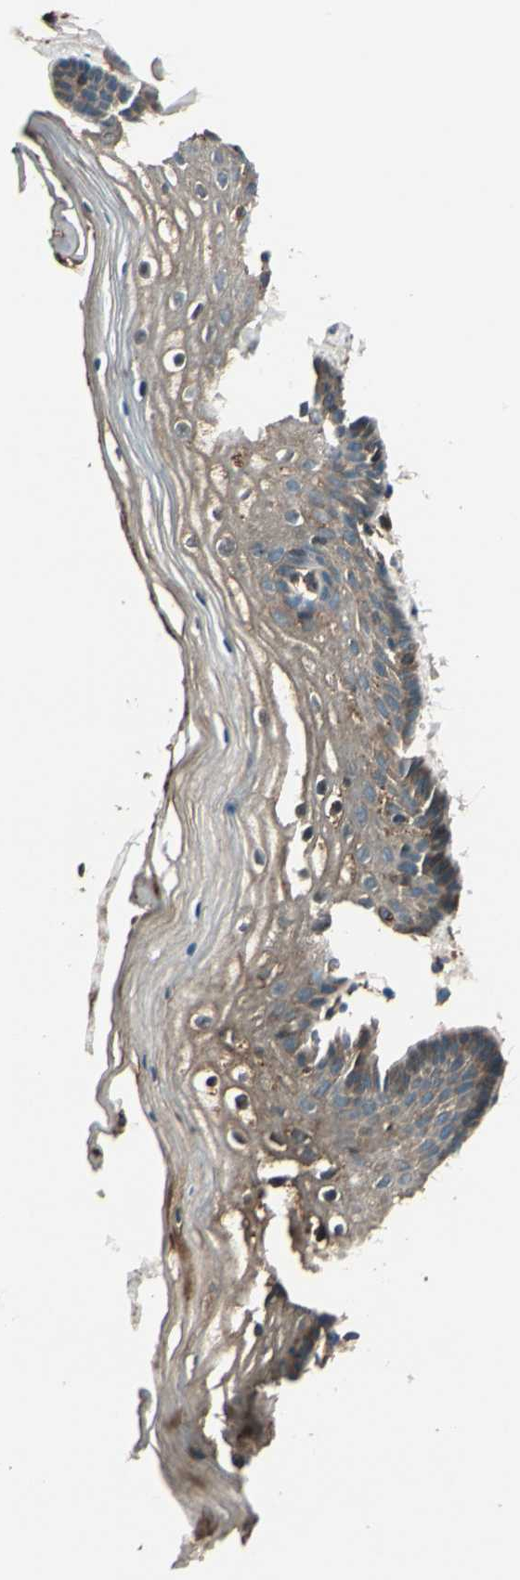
{"staining": {"intensity": "weak", "quantity": ">75%", "location": "cytoplasmic/membranous"}, "tissue": "vagina", "cell_type": "Squamous epithelial cells", "image_type": "normal", "snomed": [{"axis": "morphology", "description": "Normal tissue, NOS"}, {"axis": "topography", "description": "Vagina"}], "caption": "Immunohistochemistry (IHC) of benign human vagina reveals low levels of weak cytoplasmic/membranous staining in about >75% of squamous epithelial cells. (Stains: DAB (3,3'-diaminobenzidine) in brown, nuclei in blue, Microscopy: brightfield microscopy at high magnification).", "gene": "STX11", "patient": {"sex": "female", "age": 46}}